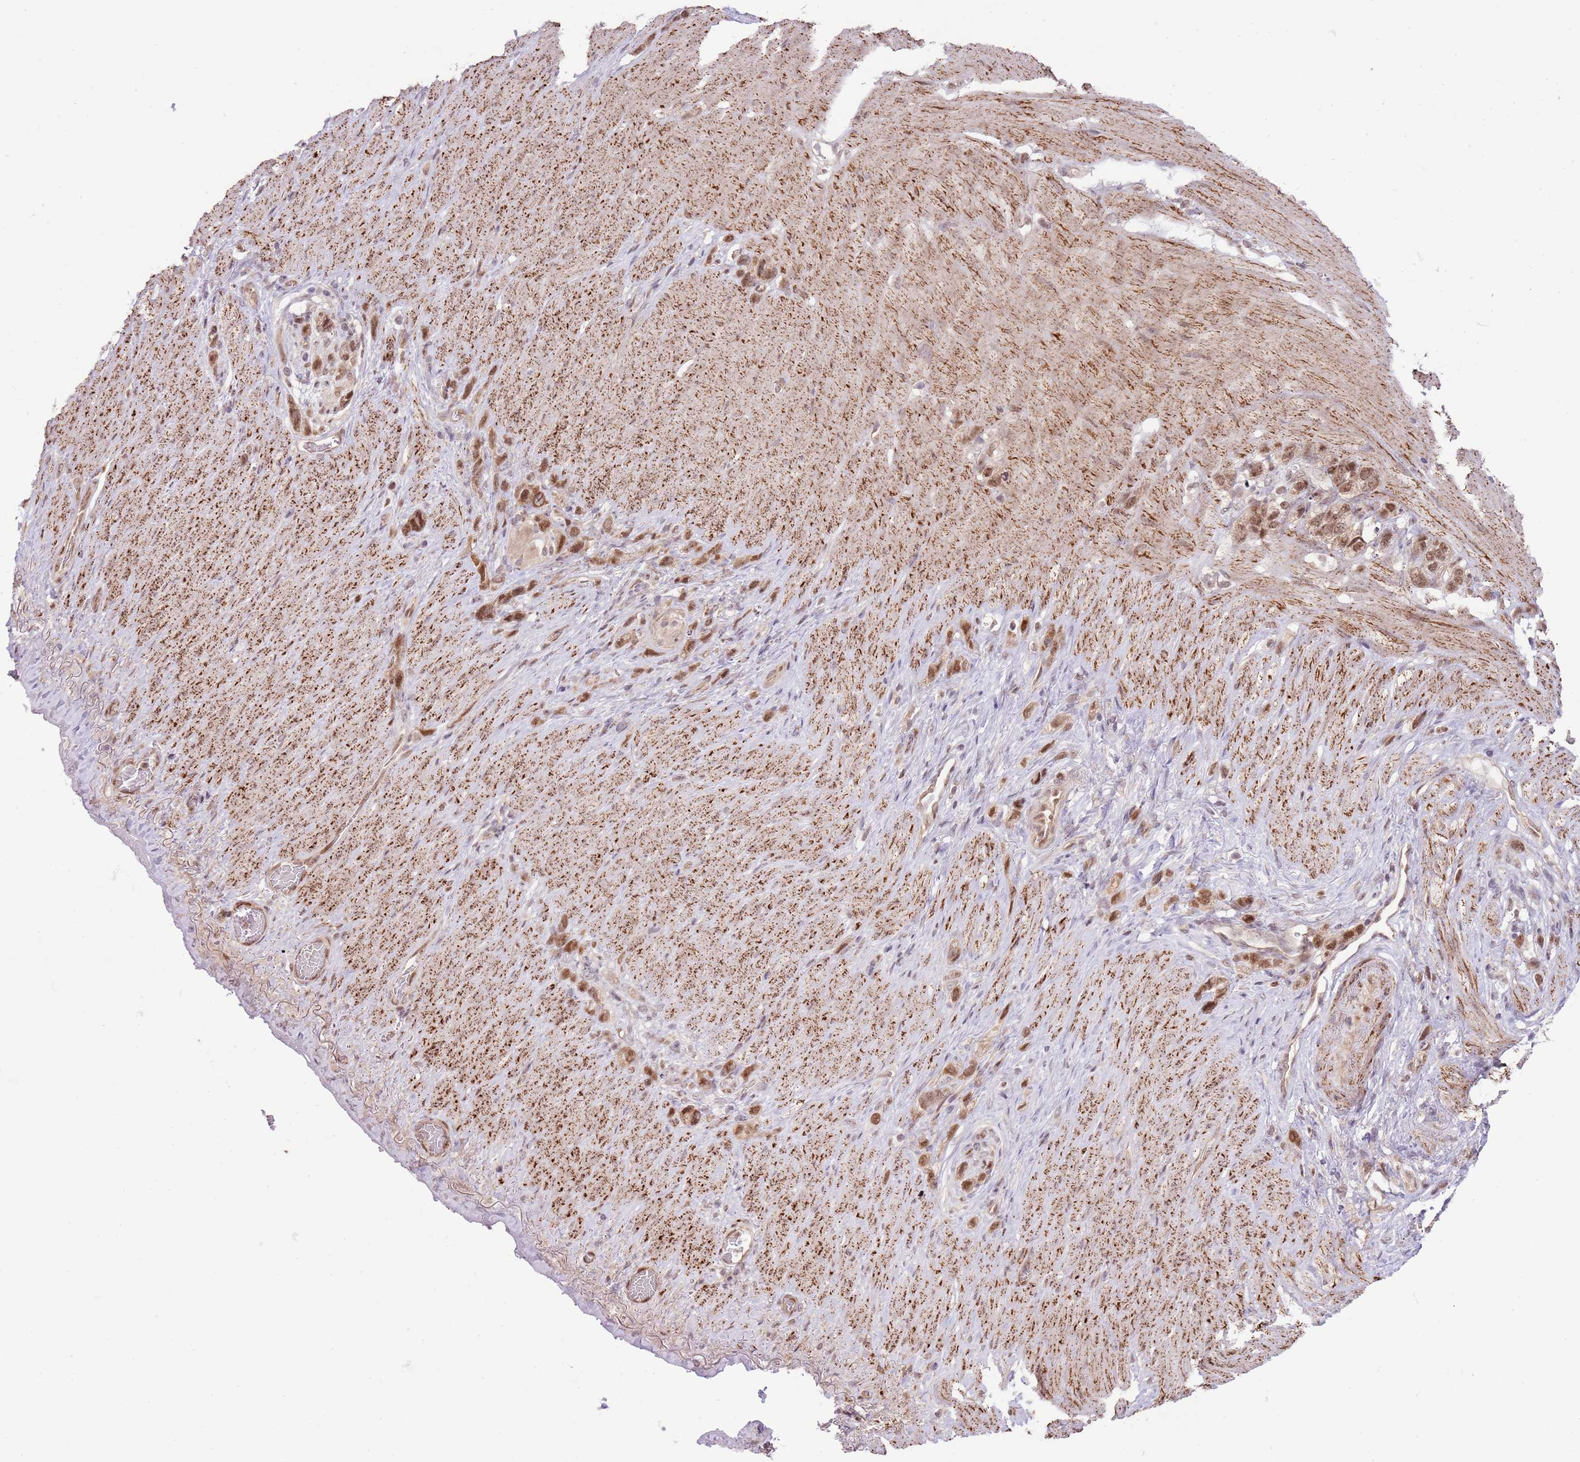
{"staining": {"intensity": "moderate", "quantity": ">75%", "location": "cytoplasmic/membranous,nuclear"}, "tissue": "stomach cancer", "cell_type": "Tumor cells", "image_type": "cancer", "snomed": [{"axis": "morphology", "description": "Adenocarcinoma, NOS"}, {"axis": "topography", "description": "Stomach"}], "caption": "Stomach adenocarcinoma was stained to show a protein in brown. There is medium levels of moderate cytoplasmic/membranous and nuclear positivity in approximately >75% of tumor cells.", "gene": "CHD1", "patient": {"sex": "female", "age": 65}}